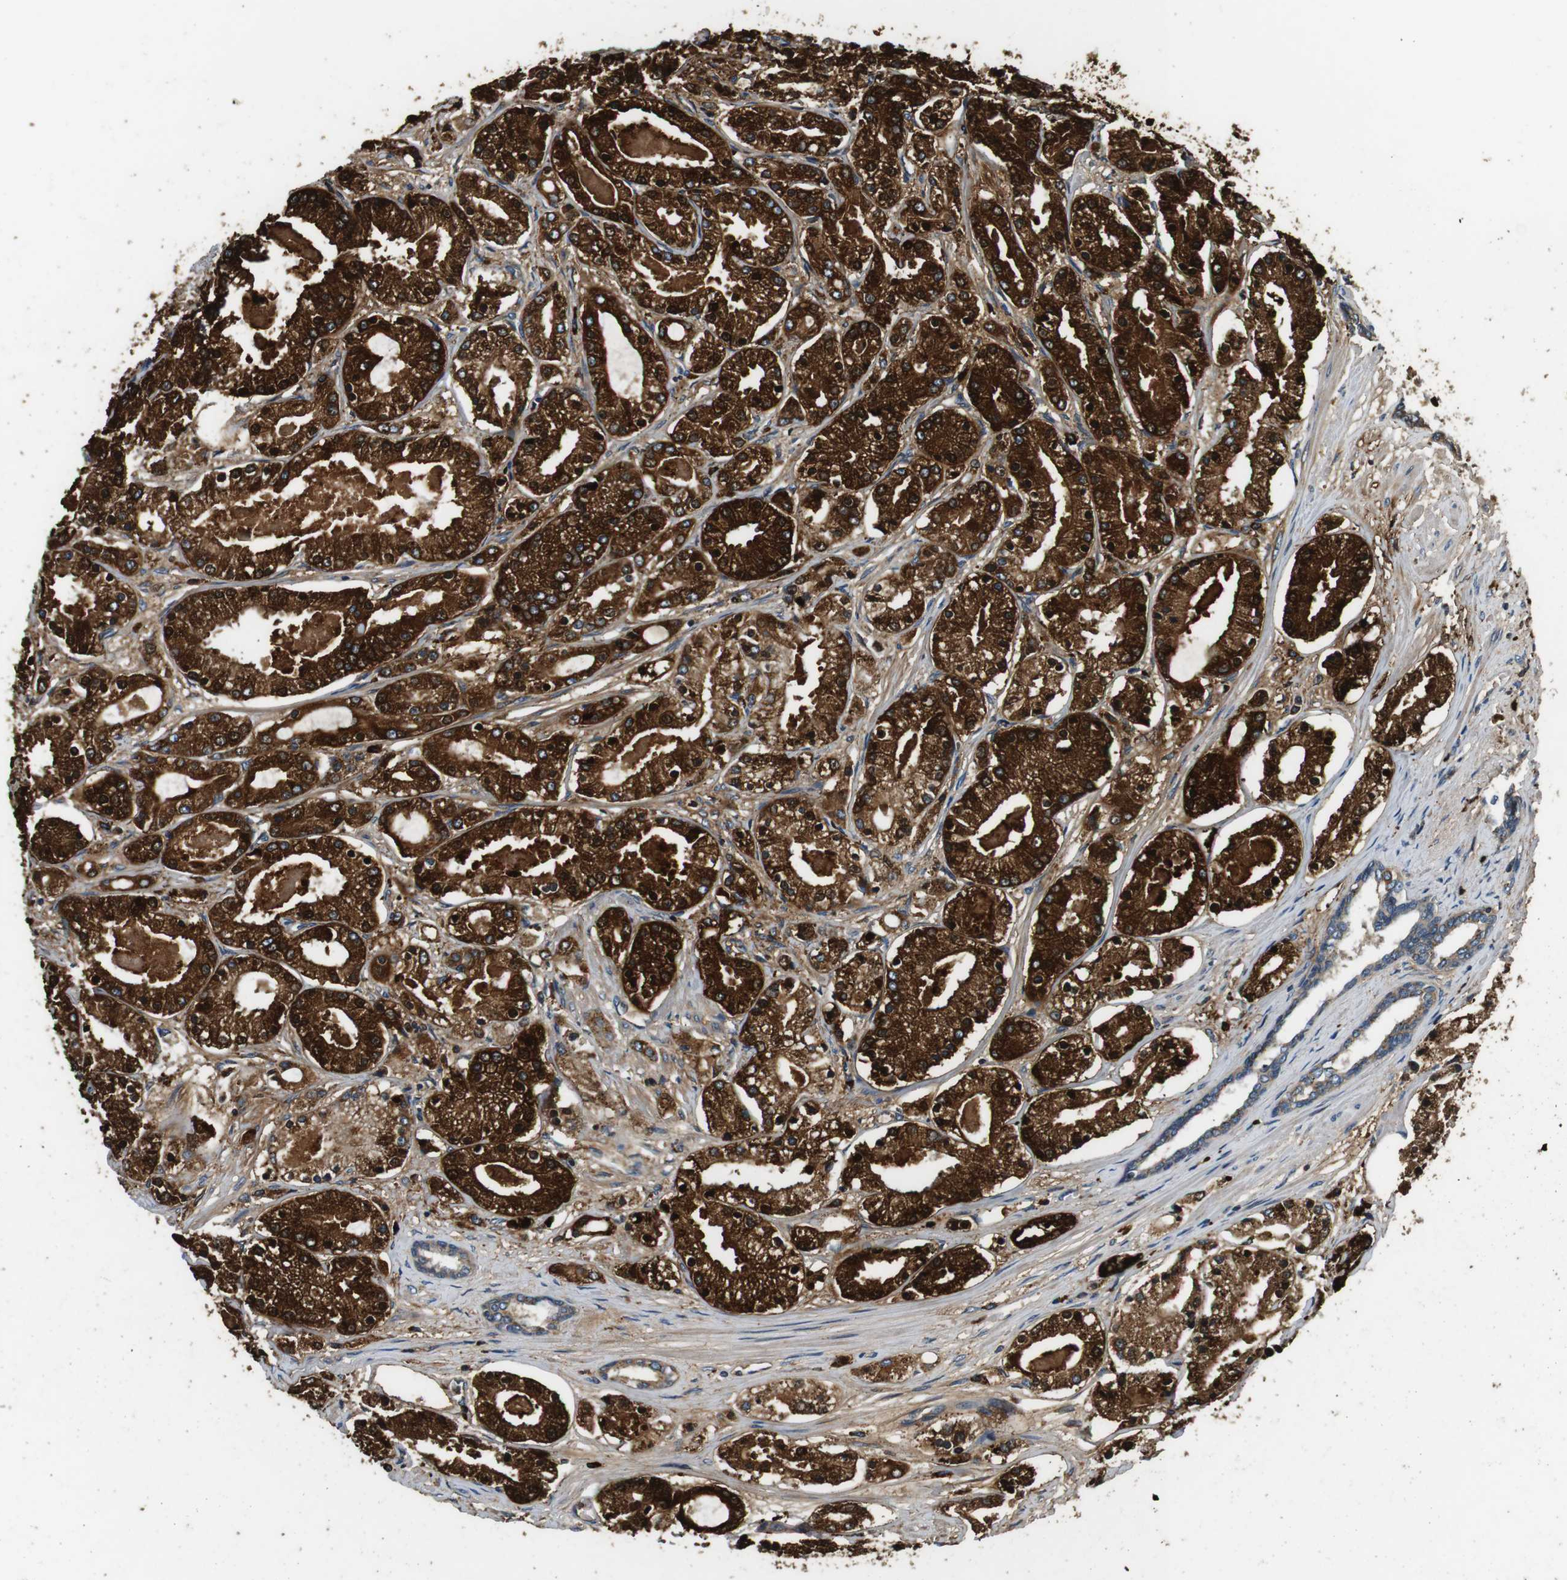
{"staining": {"intensity": "strong", "quantity": ">75%", "location": "cytoplasmic/membranous"}, "tissue": "prostate cancer", "cell_type": "Tumor cells", "image_type": "cancer", "snomed": [{"axis": "morphology", "description": "Adenocarcinoma, High grade"}, {"axis": "topography", "description": "Prostate"}], "caption": "The photomicrograph reveals a brown stain indicating the presence of a protein in the cytoplasmic/membranous of tumor cells in prostate high-grade adenocarcinoma. Nuclei are stained in blue.", "gene": "TXNRD1", "patient": {"sex": "male", "age": 66}}